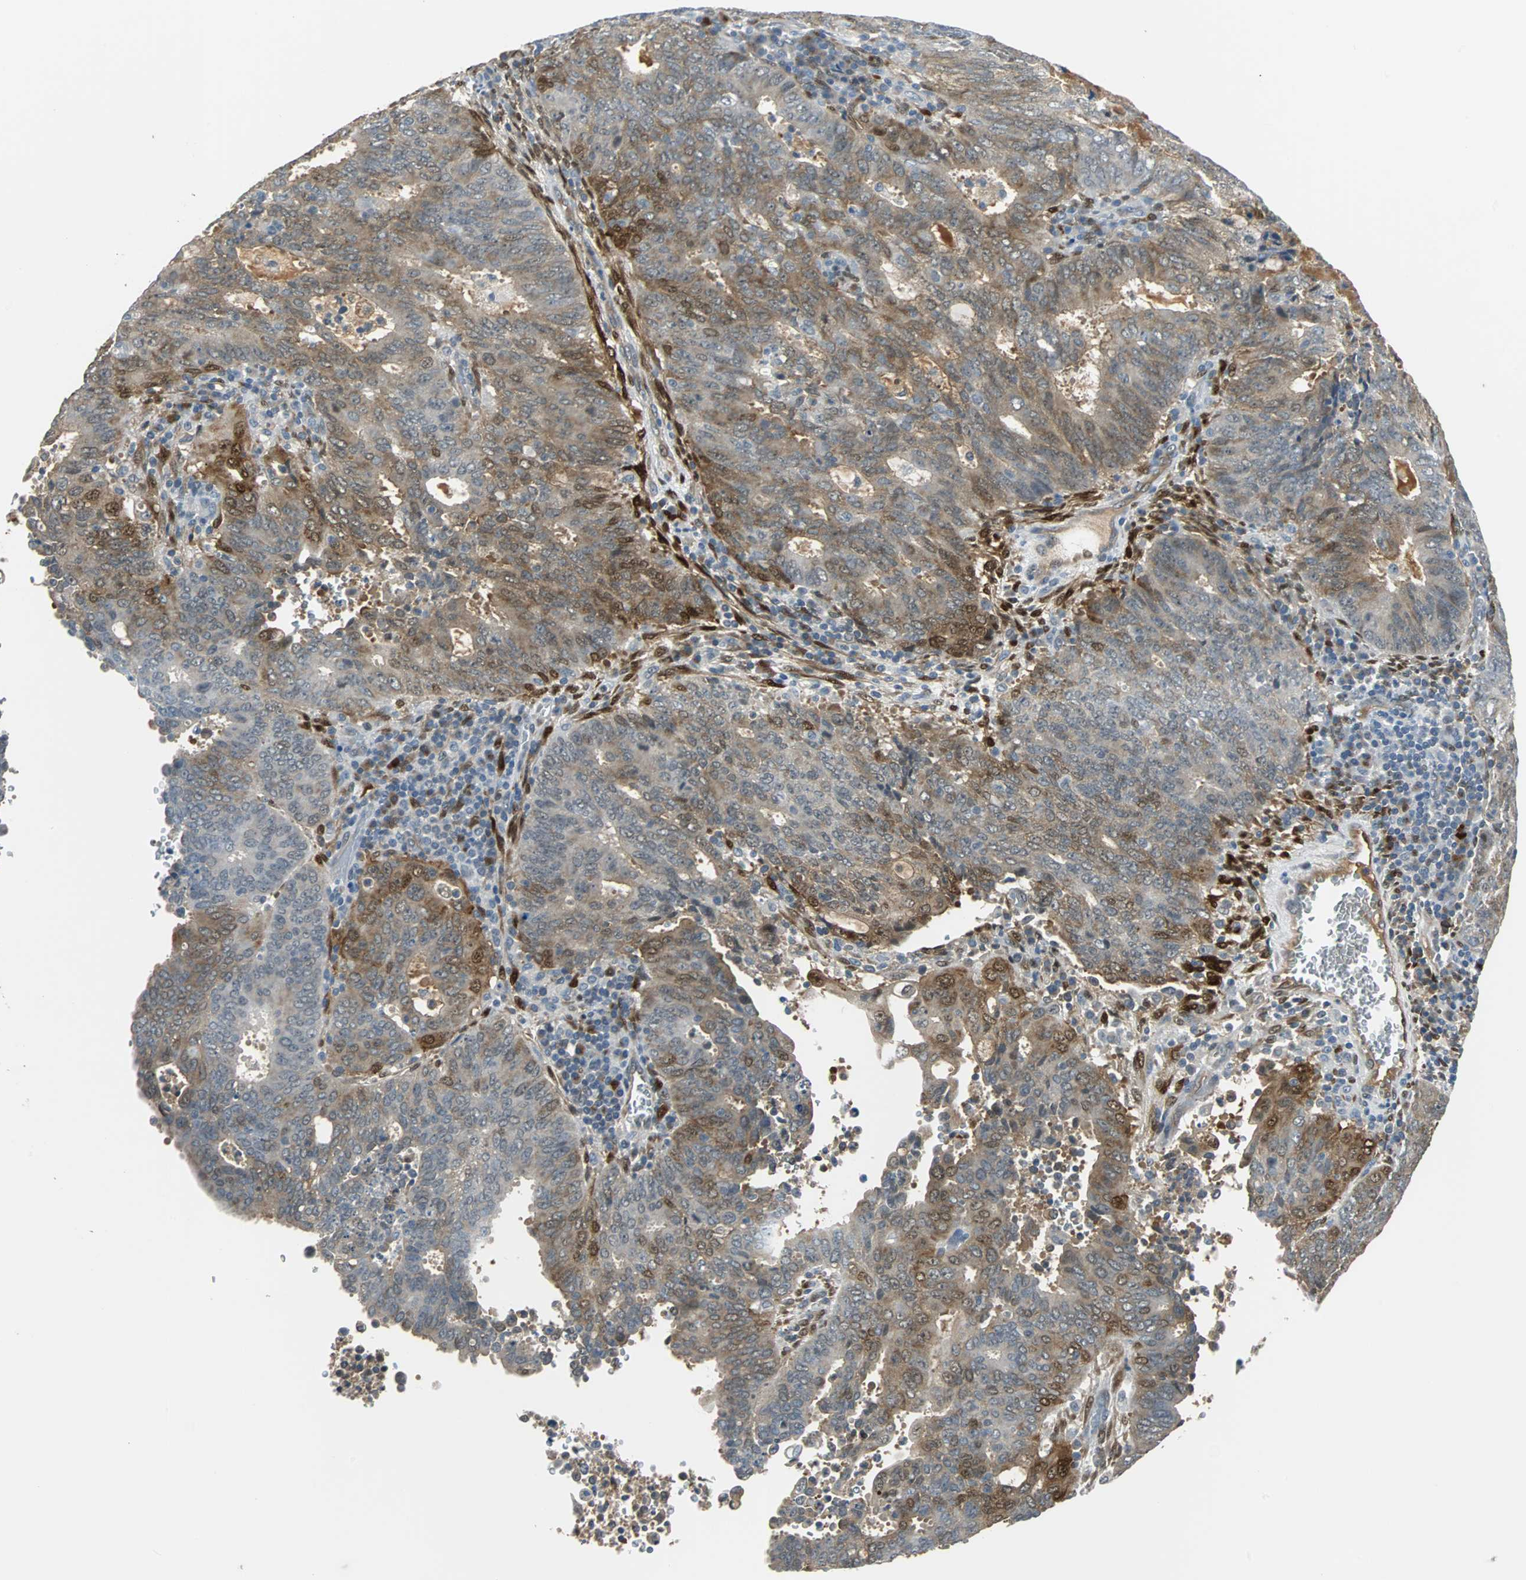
{"staining": {"intensity": "strong", "quantity": "<25%", "location": "cytoplasmic/membranous,nuclear"}, "tissue": "cervical cancer", "cell_type": "Tumor cells", "image_type": "cancer", "snomed": [{"axis": "morphology", "description": "Adenocarcinoma, NOS"}, {"axis": "topography", "description": "Cervix"}], "caption": "Immunohistochemical staining of human cervical cancer reveals medium levels of strong cytoplasmic/membranous and nuclear expression in approximately <25% of tumor cells.", "gene": "FHL2", "patient": {"sex": "female", "age": 44}}